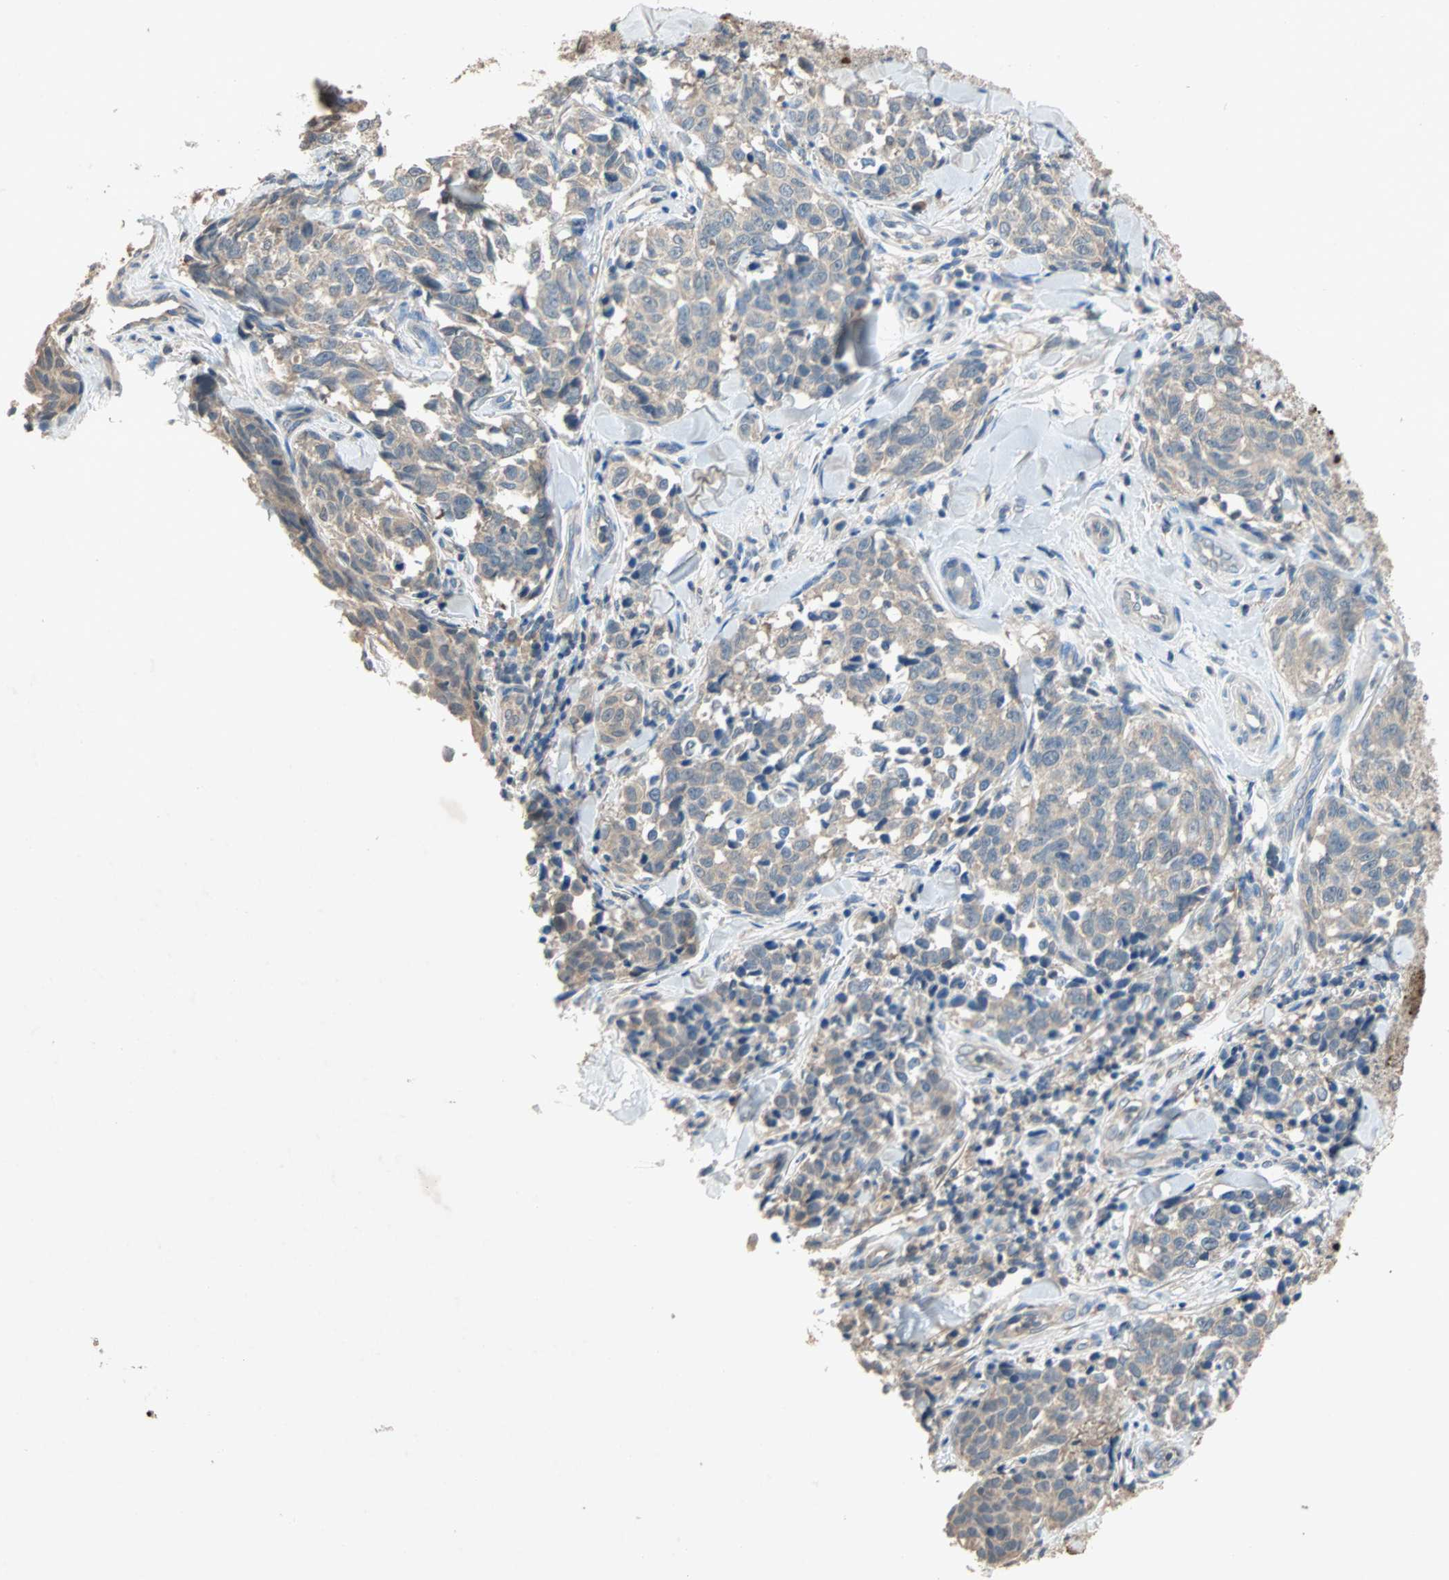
{"staining": {"intensity": "weak", "quantity": "25%-75%", "location": "cytoplasmic/membranous"}, "tissue": "melanoma", "cell_type": "Tumor cells", "image_type": "cancer", "snomed": [{"axis": "morphology", "description": "Malignant melanoma, NOS"}, {"axis": "topography", "description": "Skin"}], "caption": "Tumor cells reveal low levels of weak cytoplasmic/membranous staining in approximately 25%-75% of cells in melanoma. The protein of interest is stained brown, and the nuclei are stained in blue (DAB (3,3'-diaminobenzidine) IHC with brightfield microscopy, high magnification).", "gene": "ADAP1", "patient": {"sex": "female", "age": 64}}